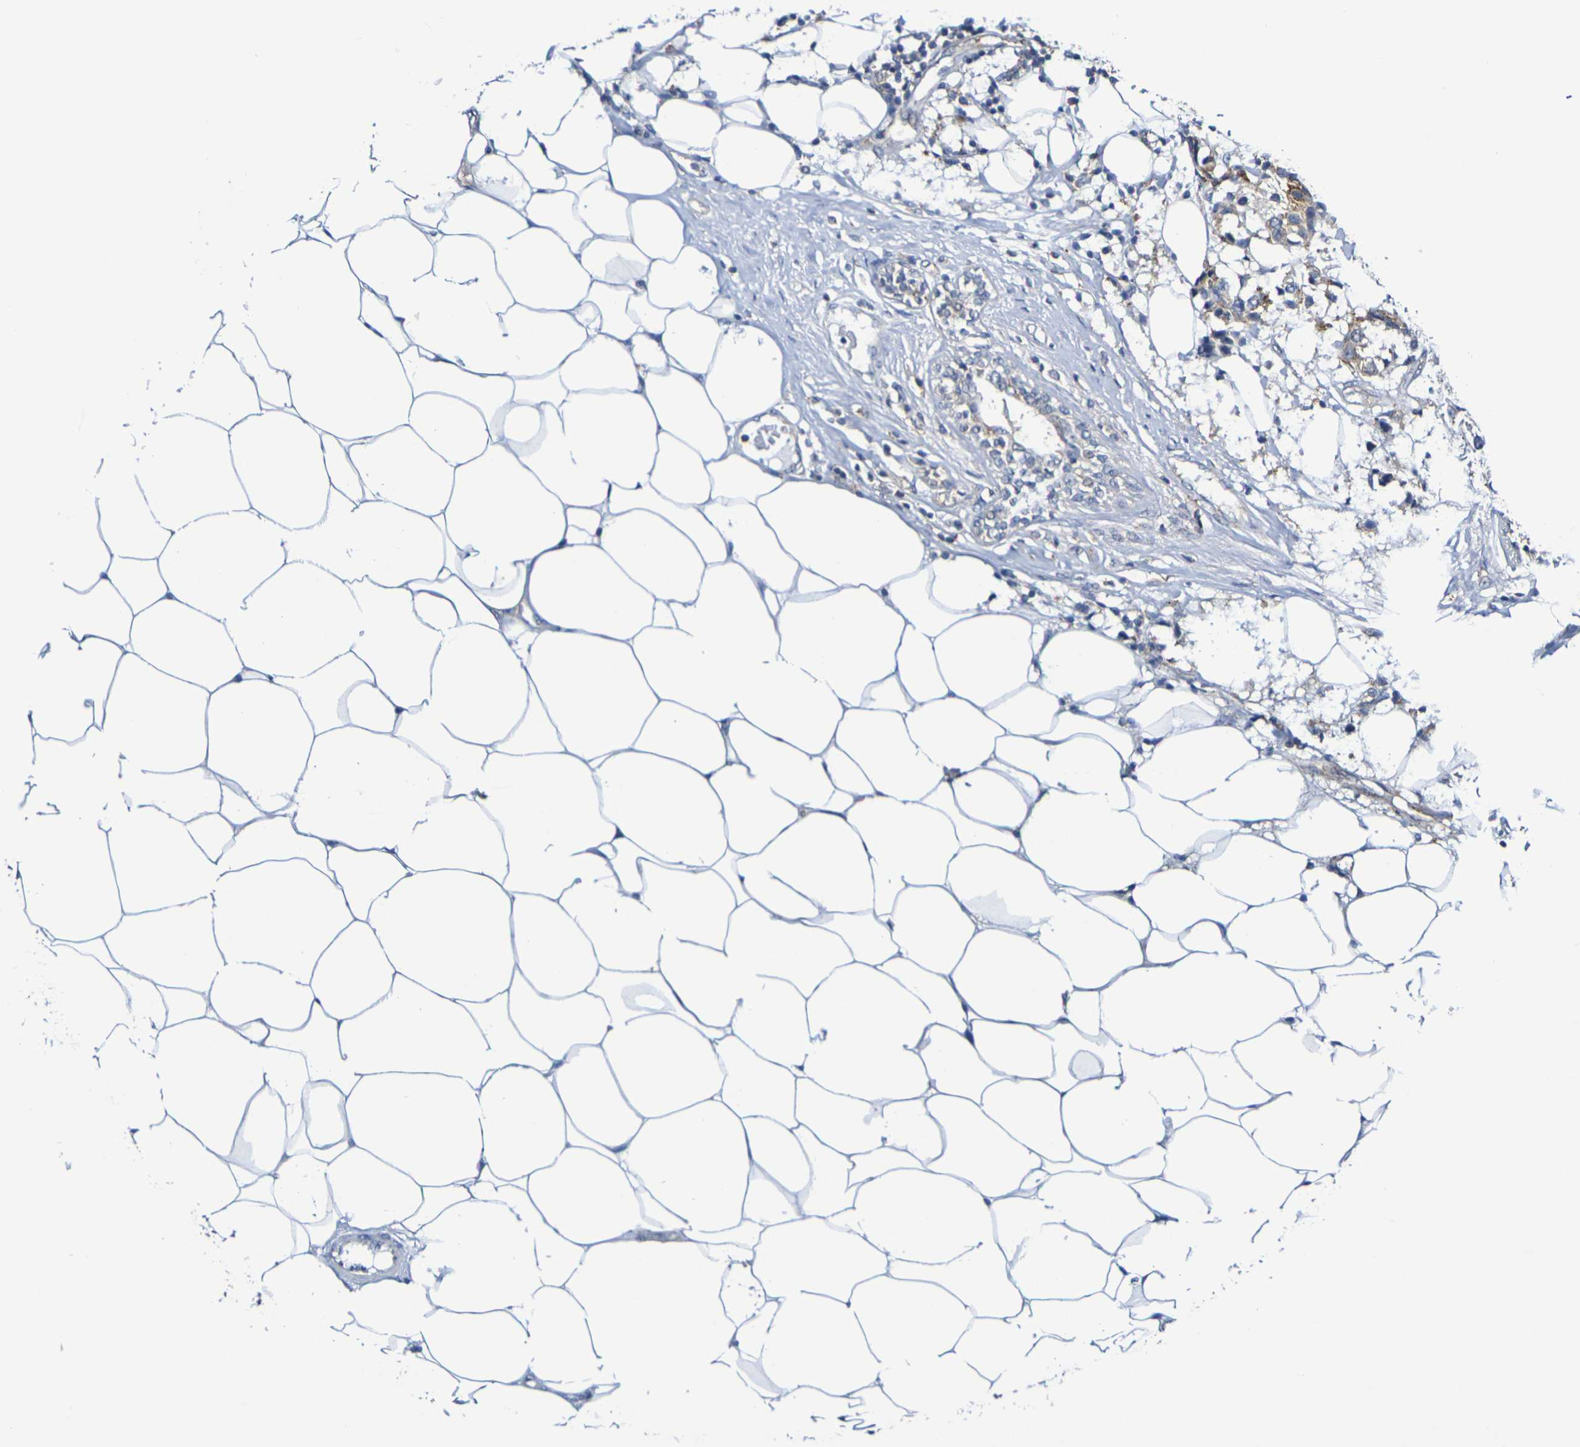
{"staining": {"intensity": "moderate", "quantity": ">75%", "location": "cytoplasmic/membranous"}, "tissue": "breast cancer", "cell_type": "Tumor cells", "image_type": "cancer", "snomed": [{"axis": "morphology", "description": "Normal tissue, NOS"}, {"axis": "morphology", "description": "Duct carcinoma"}, {"axis": "topography", "description": "Breast"}], "caption": "High-power microscopy captured an immunohistochemistry (IHC) histopathology image of breast invasive ductal carcinoma, revealing moderate cytoplasmic/membranous expression in about >75% of tumor cells. (Brightfield microscopy of DAB IHC at high magnification).", "gene": "CHRNB1", "patient": {"sex": "female", "age": 39}}